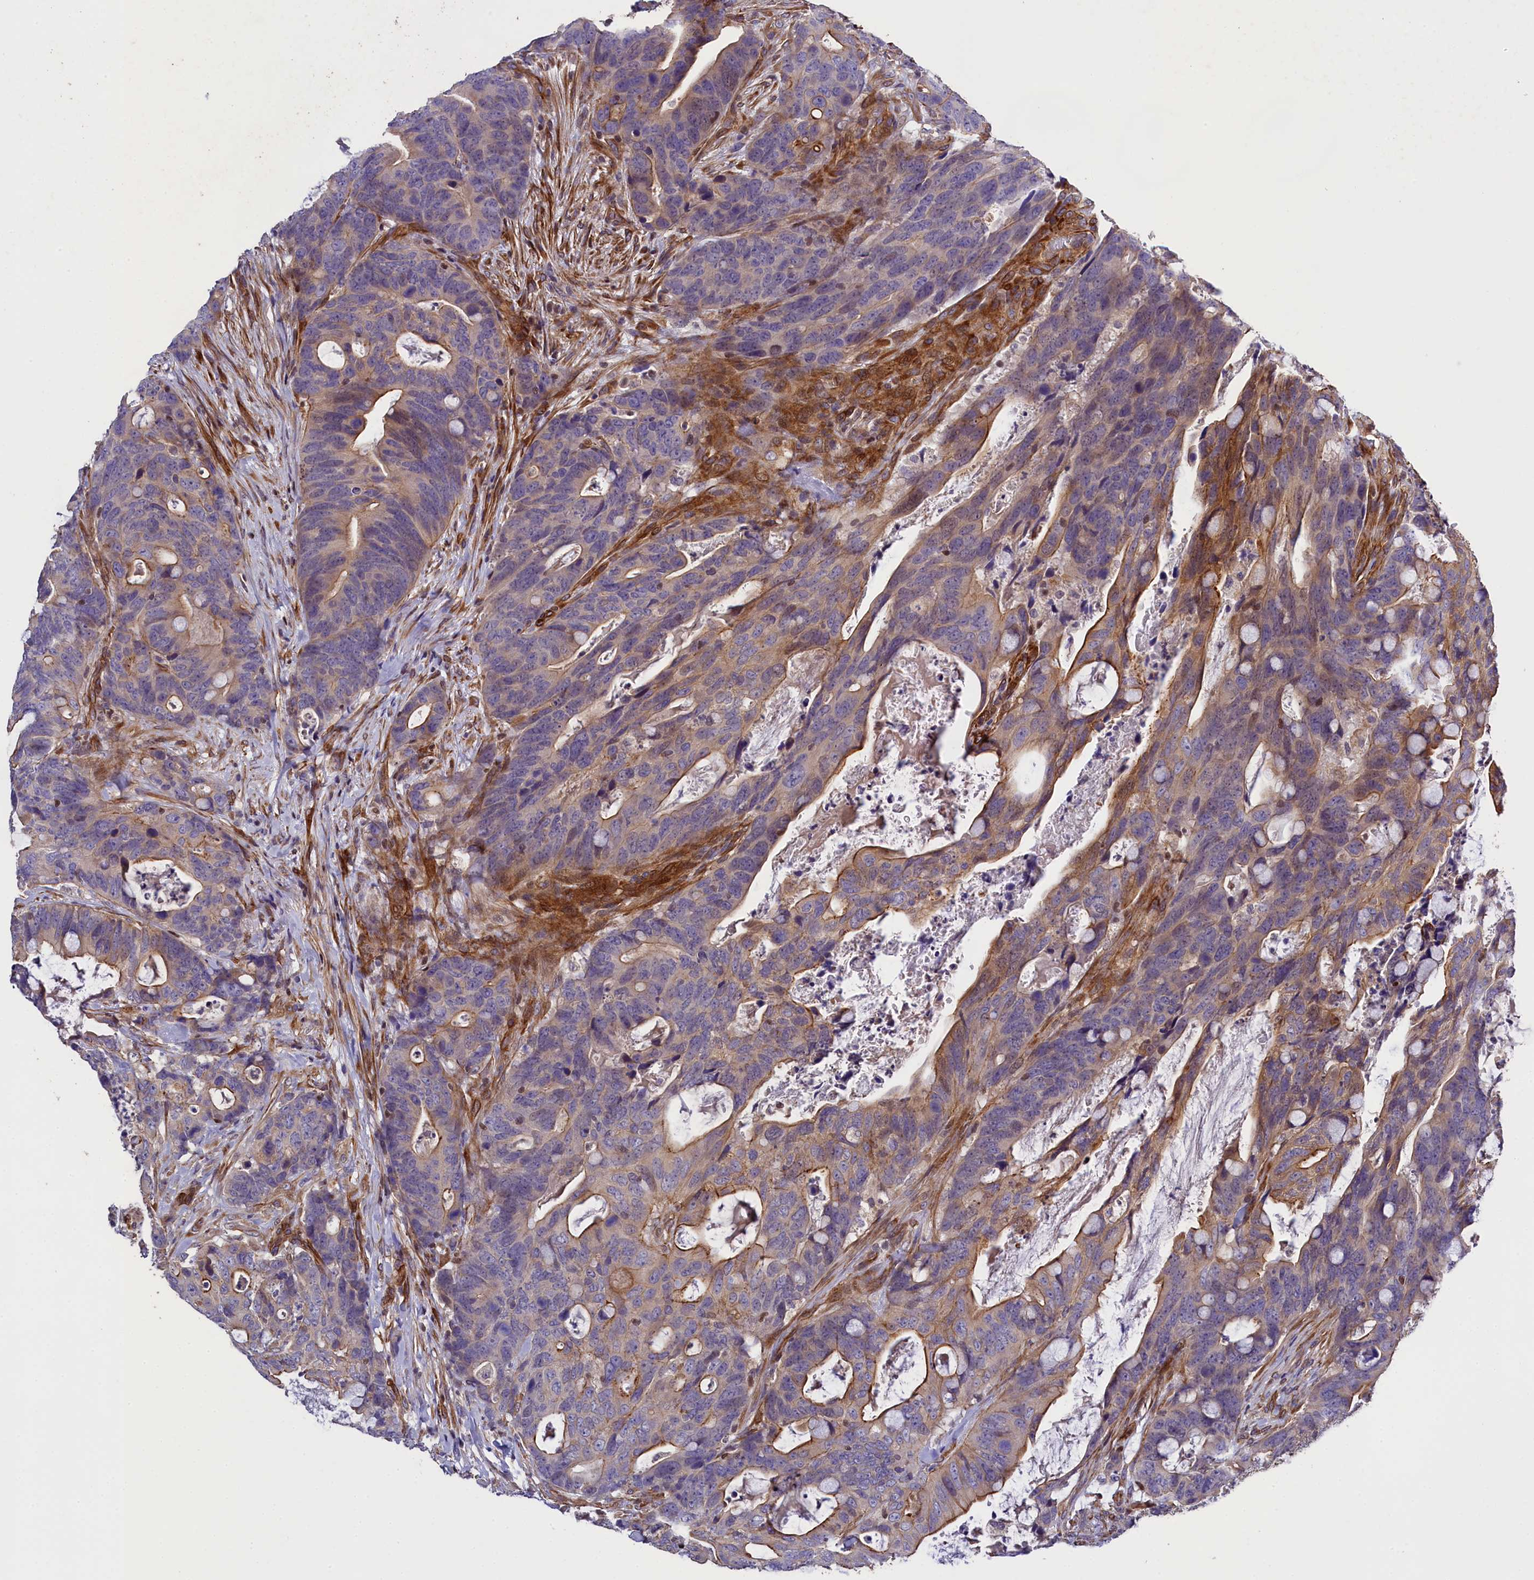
{"staining": {"intensity": "moderate", "quantity": "<25%", "location": "cytoplasmic/membranous"}, "tissue": "colorectal cancer", "cell_type": "Tumor cells", "image_type": "cancer", "snomed": [{"axis": "morphology", "description": "Adenocarcinoma, NOS"}, {"axis": "topography", "description": "Colon"}], "caption": "Moderate cytoplasmic/membranous staining is identified in approximately <25% of tumor cells in colorectal adenocarcinoma. Ihc stains the protein in brown and the nuclei are stained blue.", "gene": "SP4", "patient": {"sex": "female", "age": 82}}